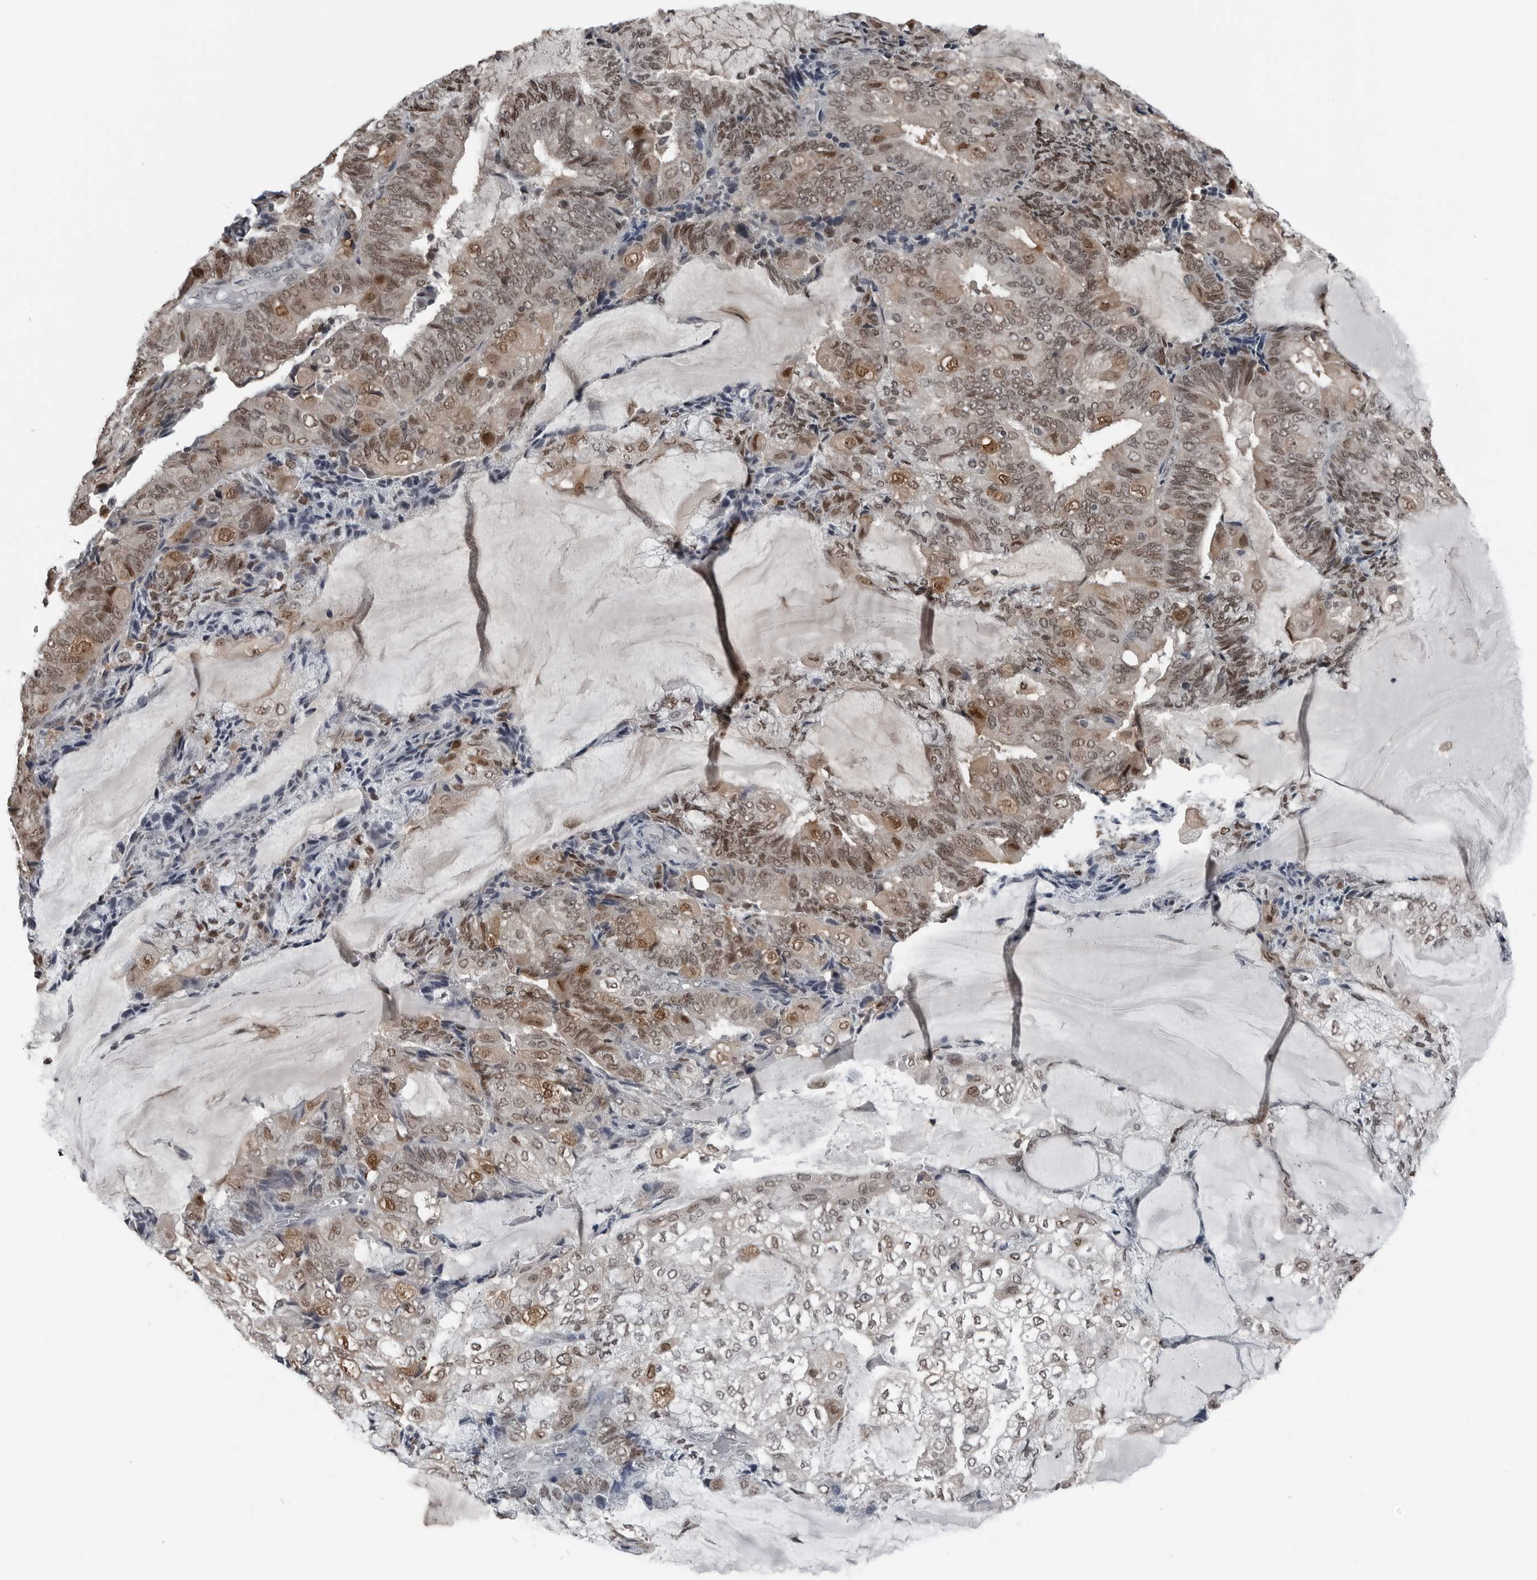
{"staining": {"intensity": "moderate", "quantity": "25%-75%", "location": "nuclear"}, "tissue": "endometrial cancer", "cell_type": "Tumor cells", "image_type": "cancer", "snomed": [{"axis": "morphology", "description": "Adenocarcinoma, NOS"}, {"axis": "topography", "description": "Endometrium"}], "caption": "This micrograph displays immunohistochemistry staining of human endometrial adenocarcinoma, with medium moderate nuclear positivity in about 25%-75% of tumor cells.", "gene": "AKR1A1", "patient": {"sex": "female", "age": 81}}